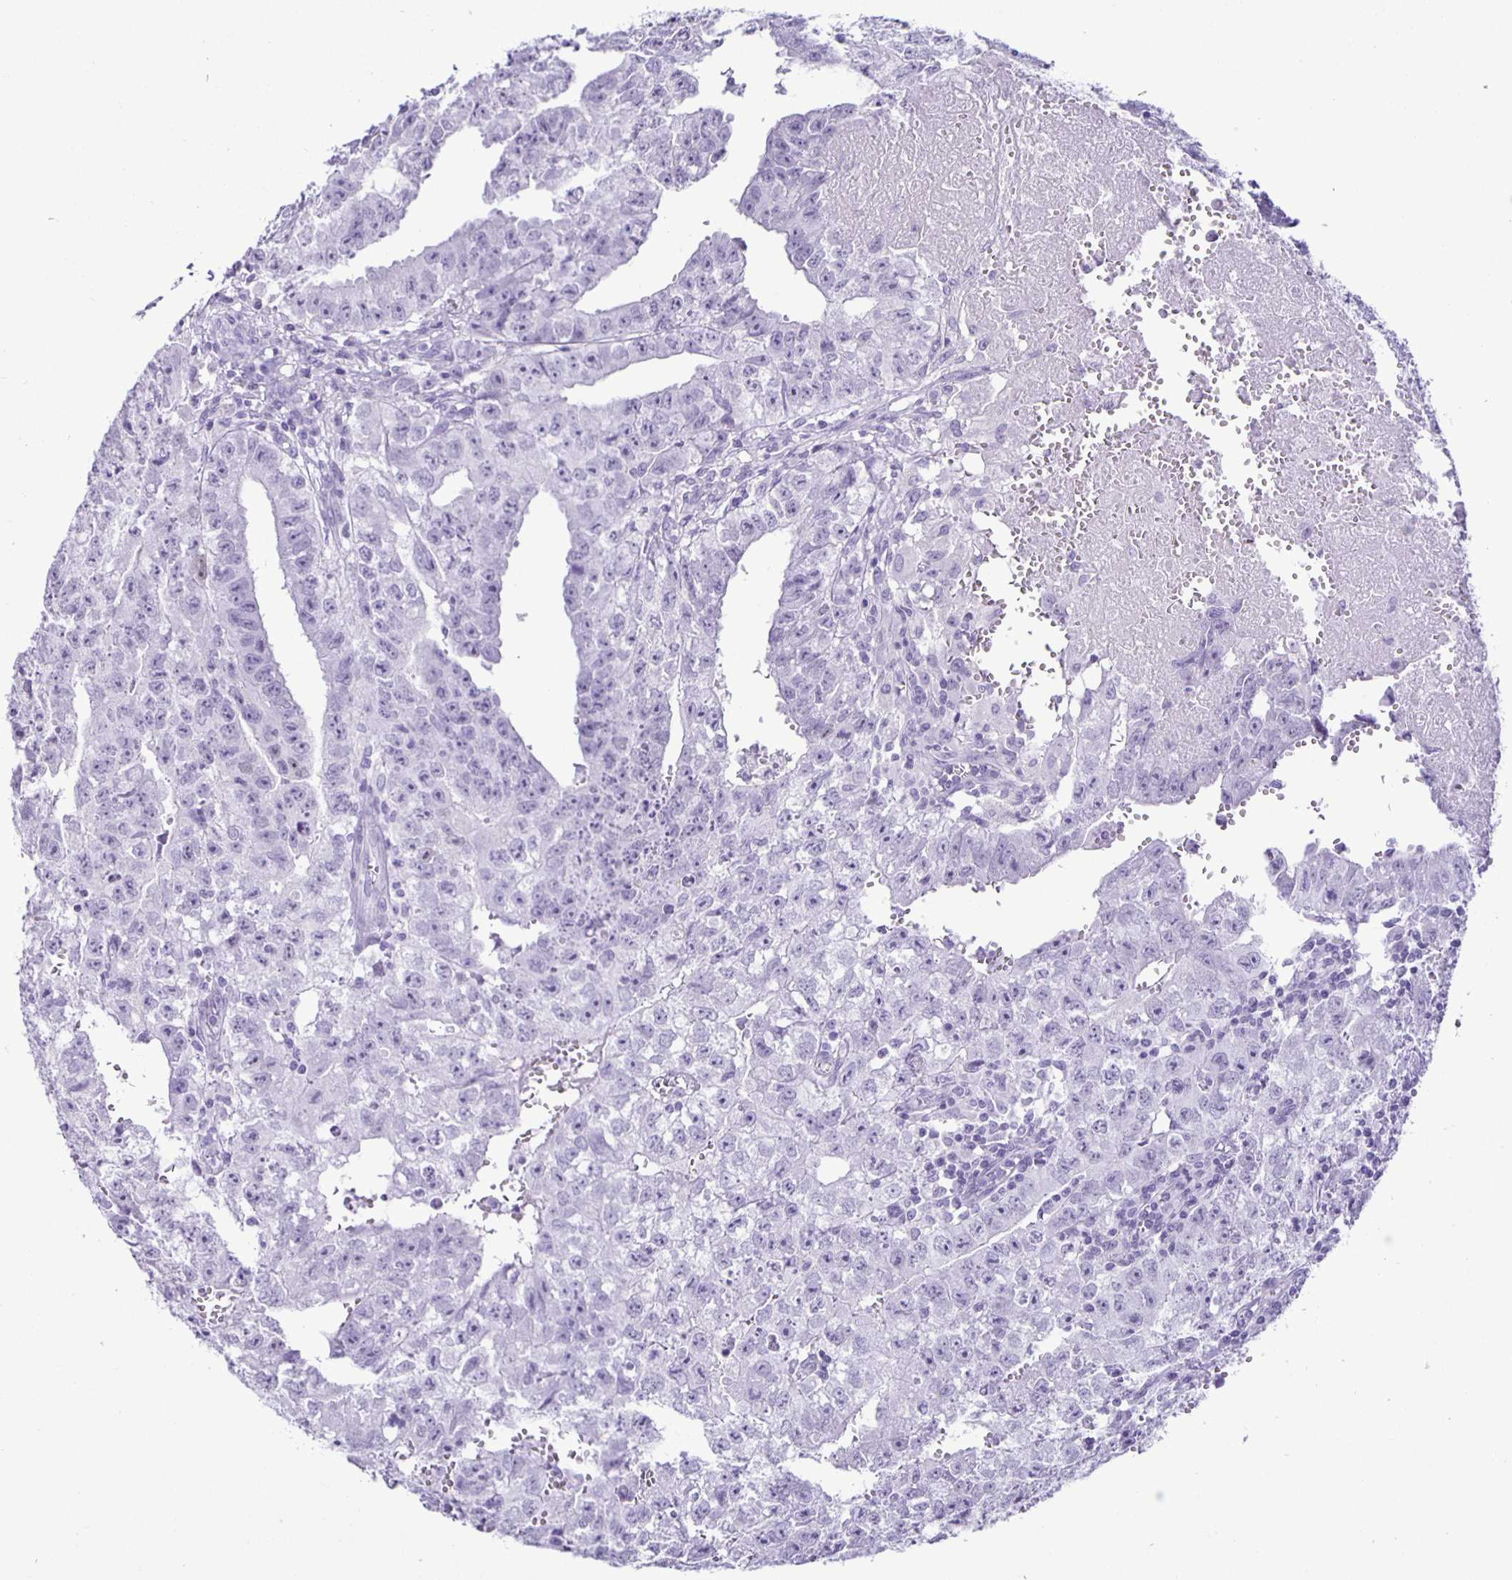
{"staining": {"intensity": "negative", "quantity": "none", "location": "none"}, "tissue": "testis cancer", "cell_type": "Tumor cells", "image_type": "cancer", "snomed": [{"axis": "morphology", "description": "Carcinoma, Embryonal, NOS"}, {"axis": "morphology", "description": "Teratoma, malignant, NOS"}, {"axis": "topography", "description": "Testis"}], "caption": "The micrograph displays no staining of tumor cells in testis cancer (embryonal carcinoma).", "gene": "EZHIP", "patient": {"sex": "male", "age": 24}}